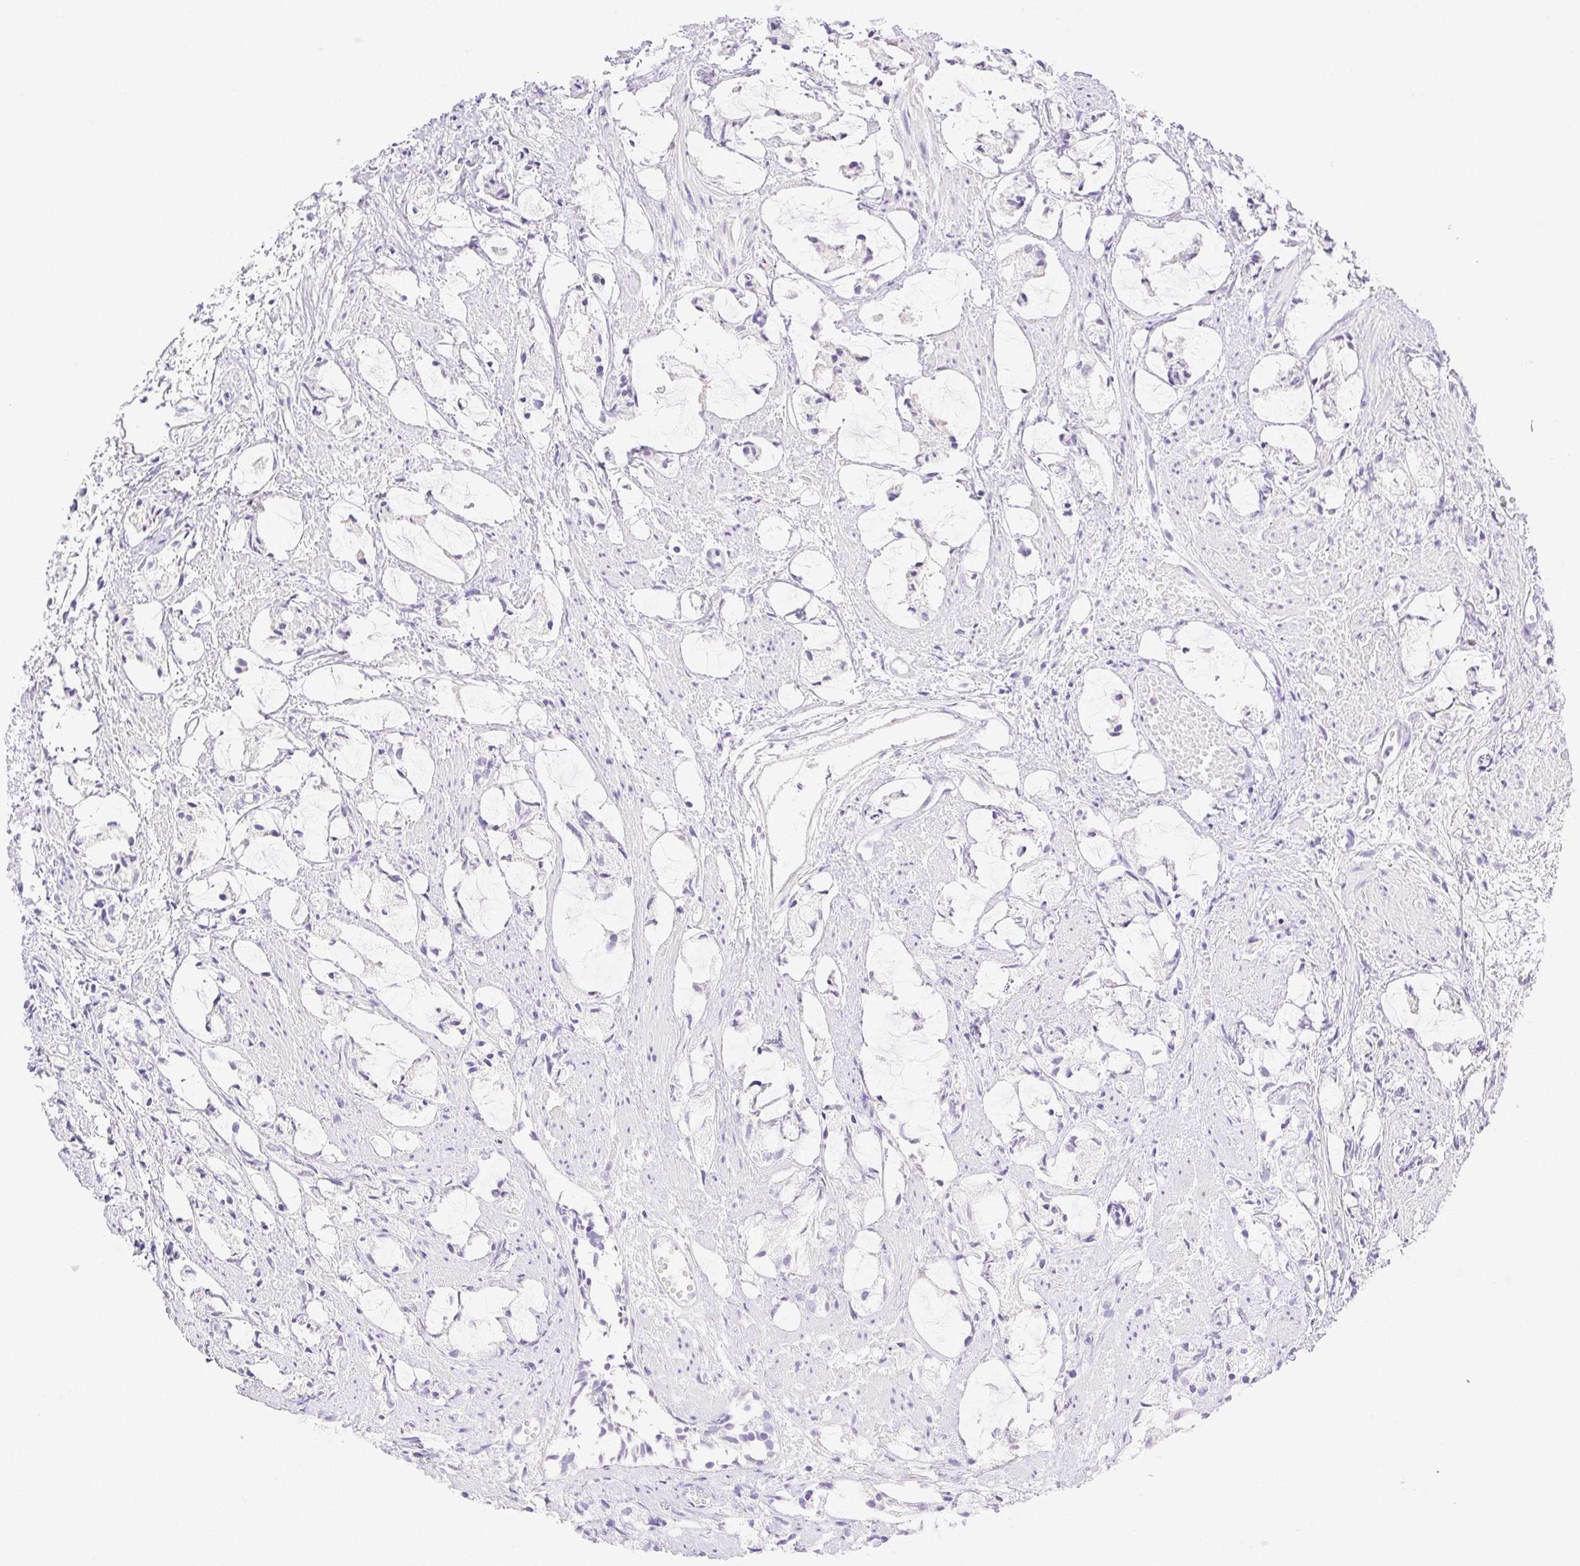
{"staining": {"intensity": "negative", "quantity": "none", "location": "none"}, "tissue": "prostate cancer", "cell_type": "Tumor cells", "image_type": "cancer", "snomed": [{"axis": "morphology", "description": "Adenocarcinoma, High grade"}, {"axis": "topography", "description": "Prostate"}], "caption": "An immunohistochemistry histopathology image of prostate cancer is shown. There is no staining in tumor cells of prostate cancer.", "gene": "SPACA4", "patient": {"sex": "male", "age": 85}}